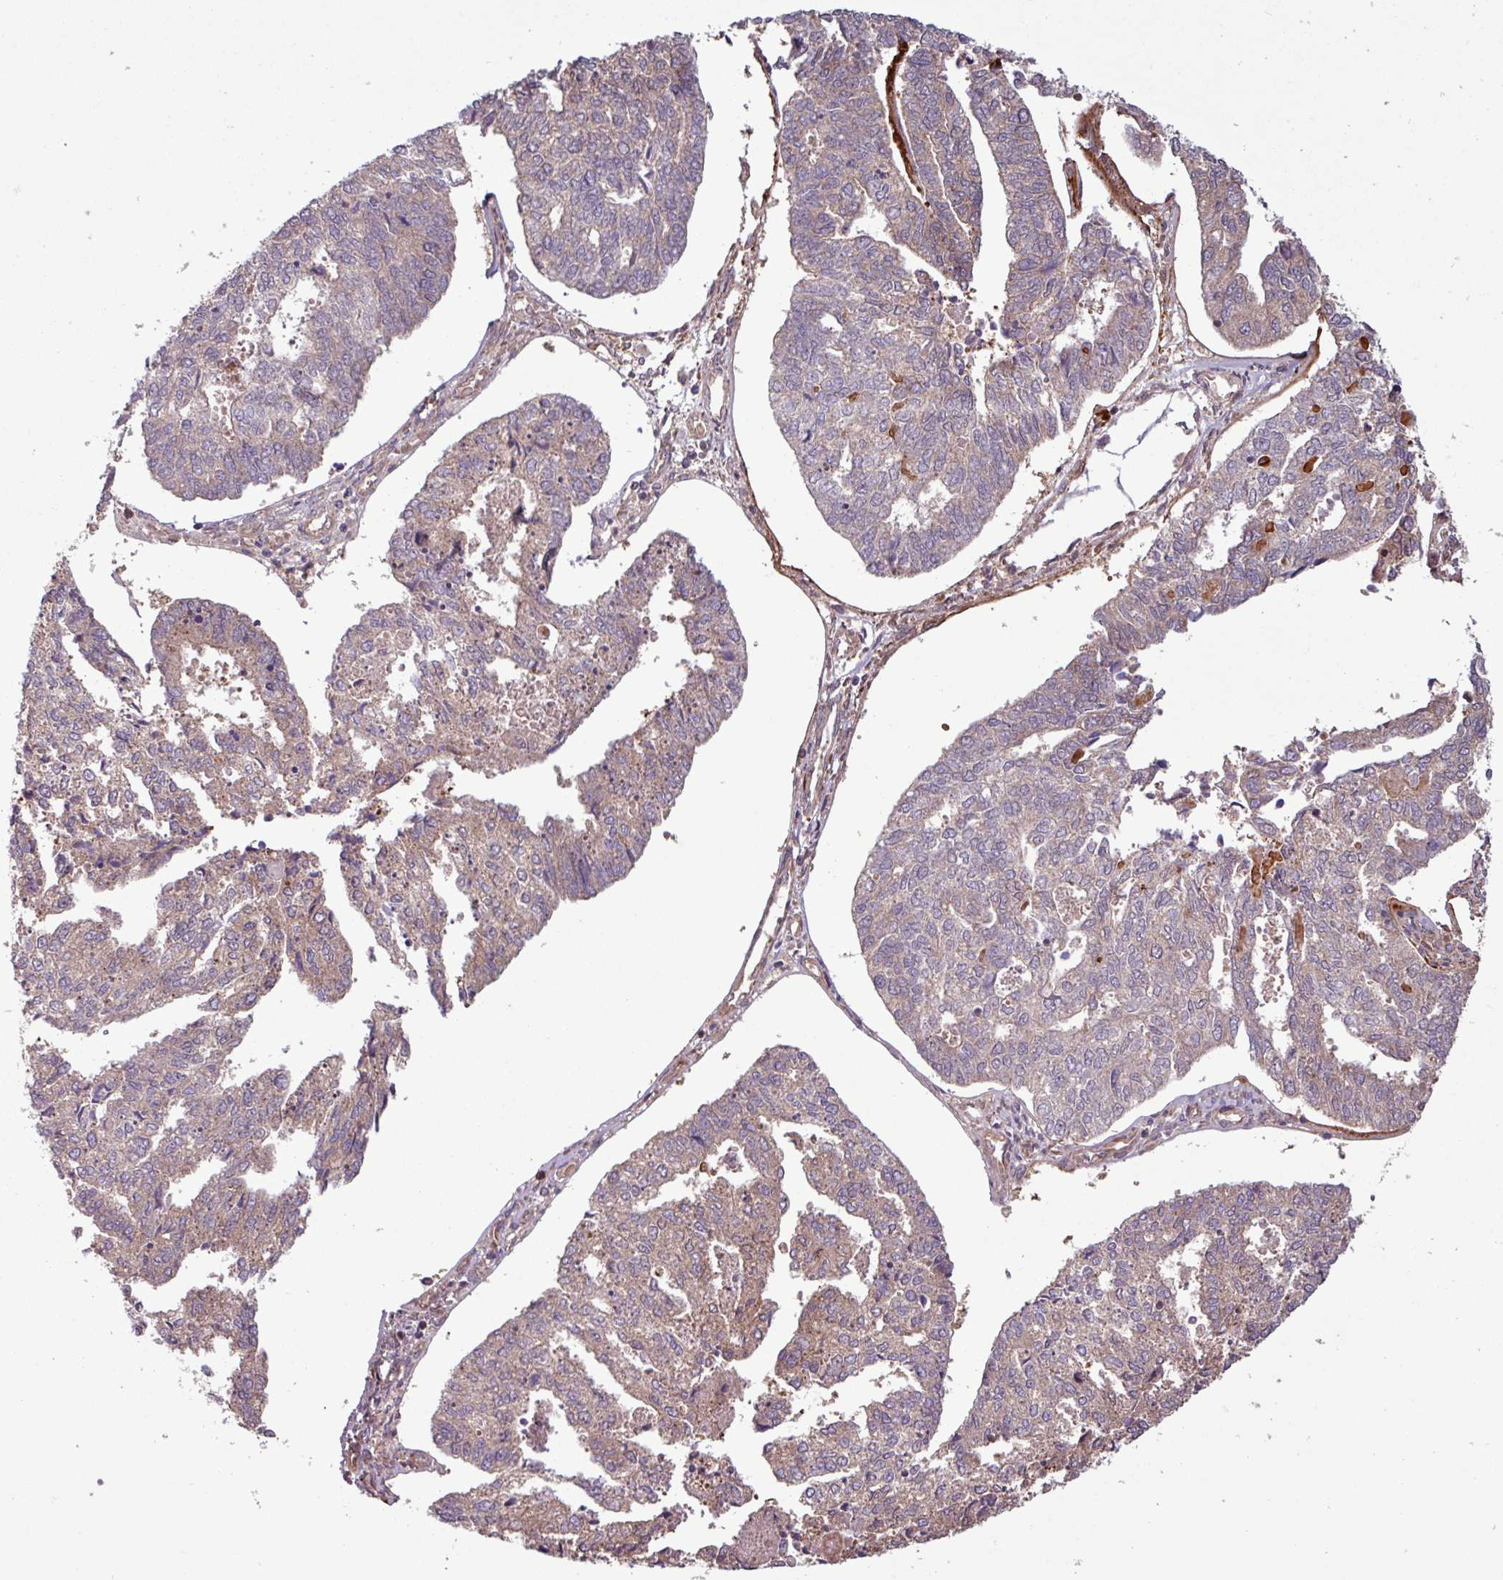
{"staining": {"intensity": "weak", "quantity": ">75%", "location": "cytoplasmic/membranous"}, "tissue": "endometrial cancer", "cell_type": "Tumor cells", "image_type": "cancer", "snomed": [{"axis": "morphology", "description": "Adenocarcinoma, NOS"}, {"axis": "topography", "description": "Endometrium"}], "caption": "Immunohistochemical staining of endometrial adenocarcinoma demonstrates low levels of weak cytoplasmic/membranous expression in approximately >75% of tumor cells.", "gene": "PDPR", "patient": {"sex": "female", "age": 73}}